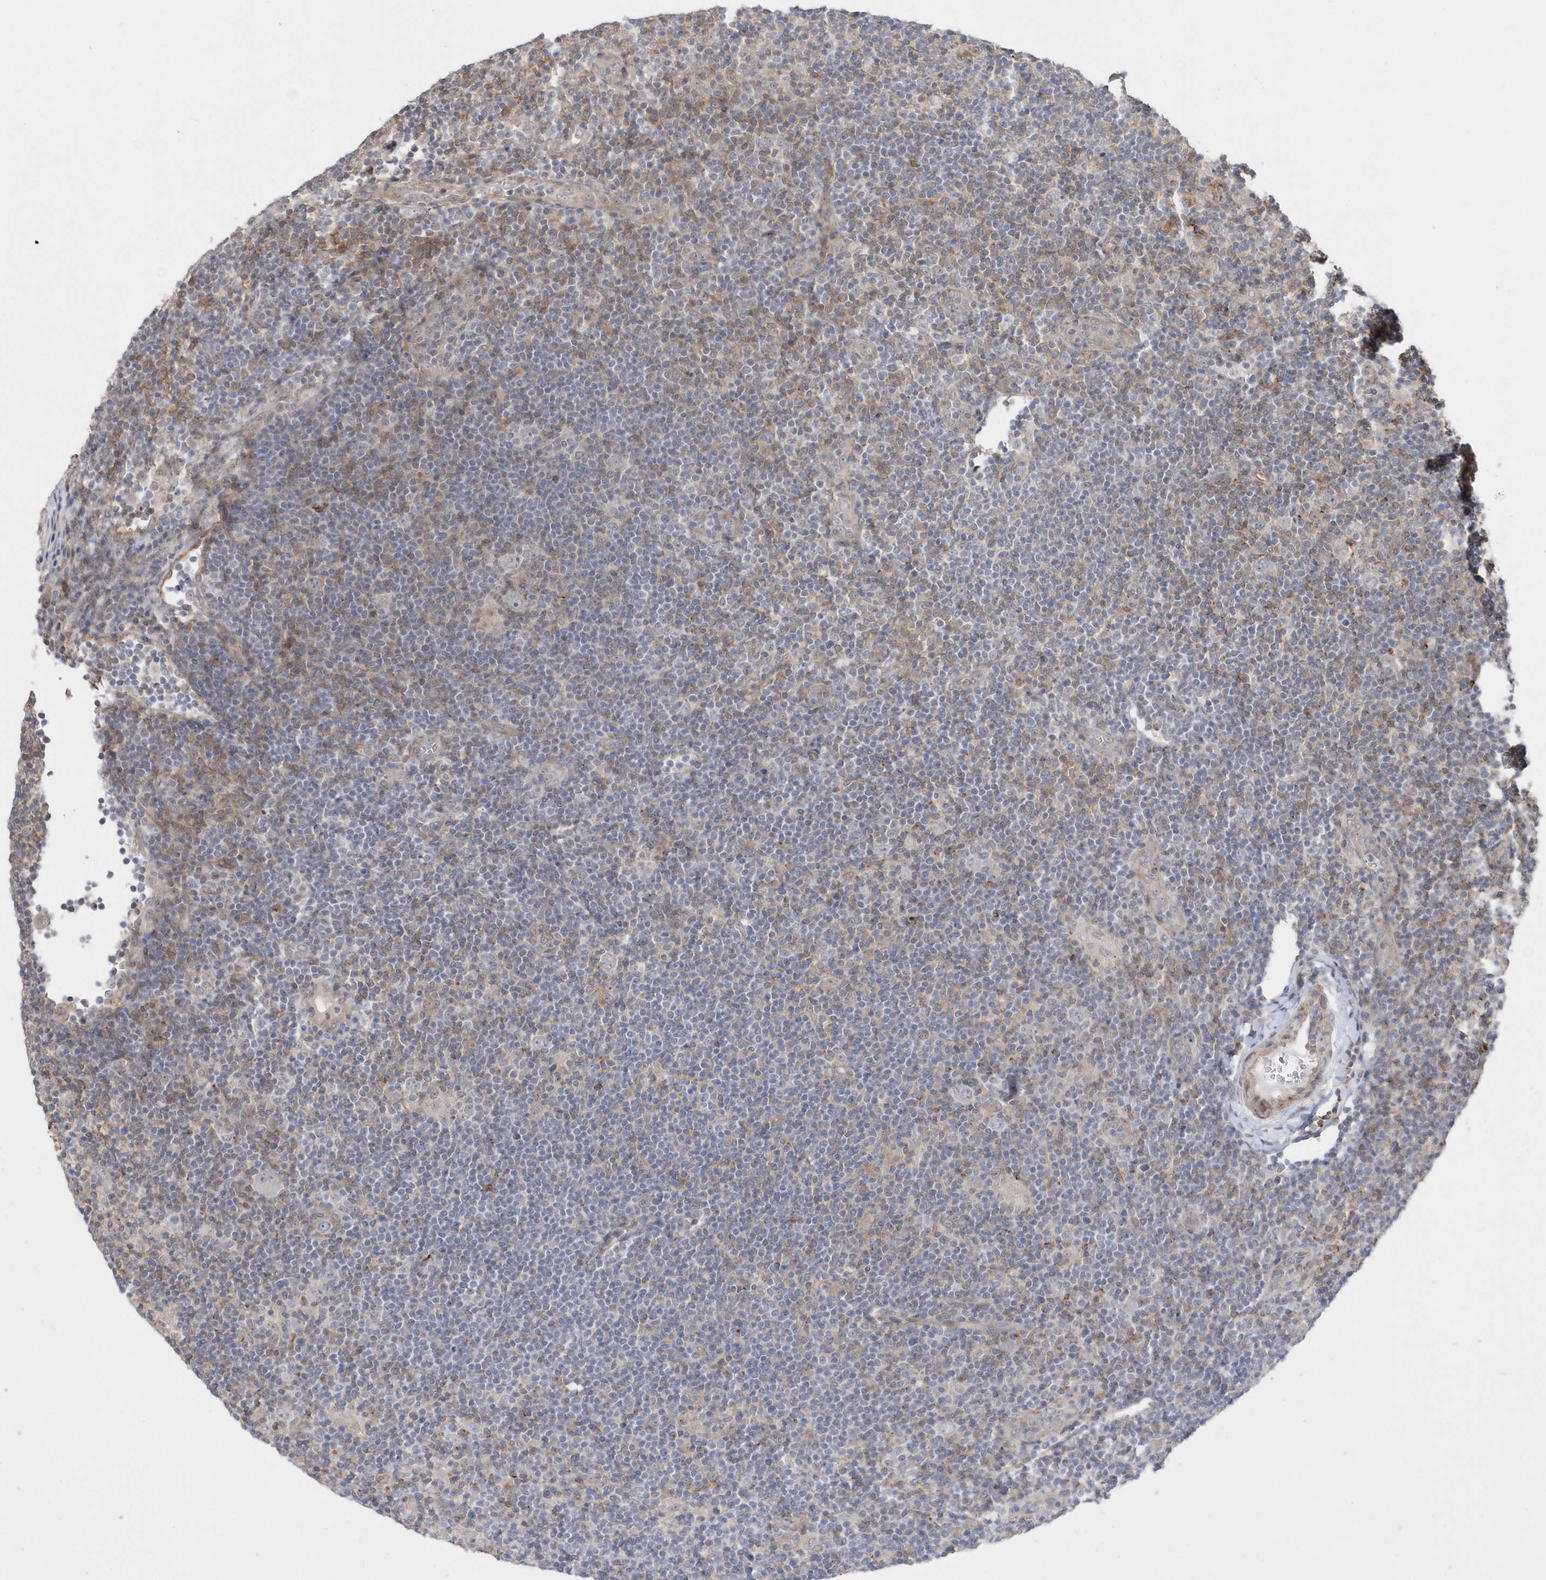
{"staining": {"intensity": "negative", "quantity": "none", "location": "none"}, "tissue": "lymphoma", "cell_type": "Tumor cells", "image_type": "cancer", "snomed": [{"axis": "morphology", "description": "Hodgkin's disease, NOS"}, {"axis": "topography", "description": "Lymph node"}], "caption": "A high-resolution photomicrograph shows immunohistochemistry (IHC) staining of Hodgkin's disease, which demonstrates no significant staining in tumor cells. The staining was performed using DAB (3,3'-diaminobenzidine) to visualize the protein expression in brown, while the nuclei were stained in blue with hematoxylin (Magnification: 20x).", "gene": "CRIP3", "patient": {"sex": "female", "age": 57}}